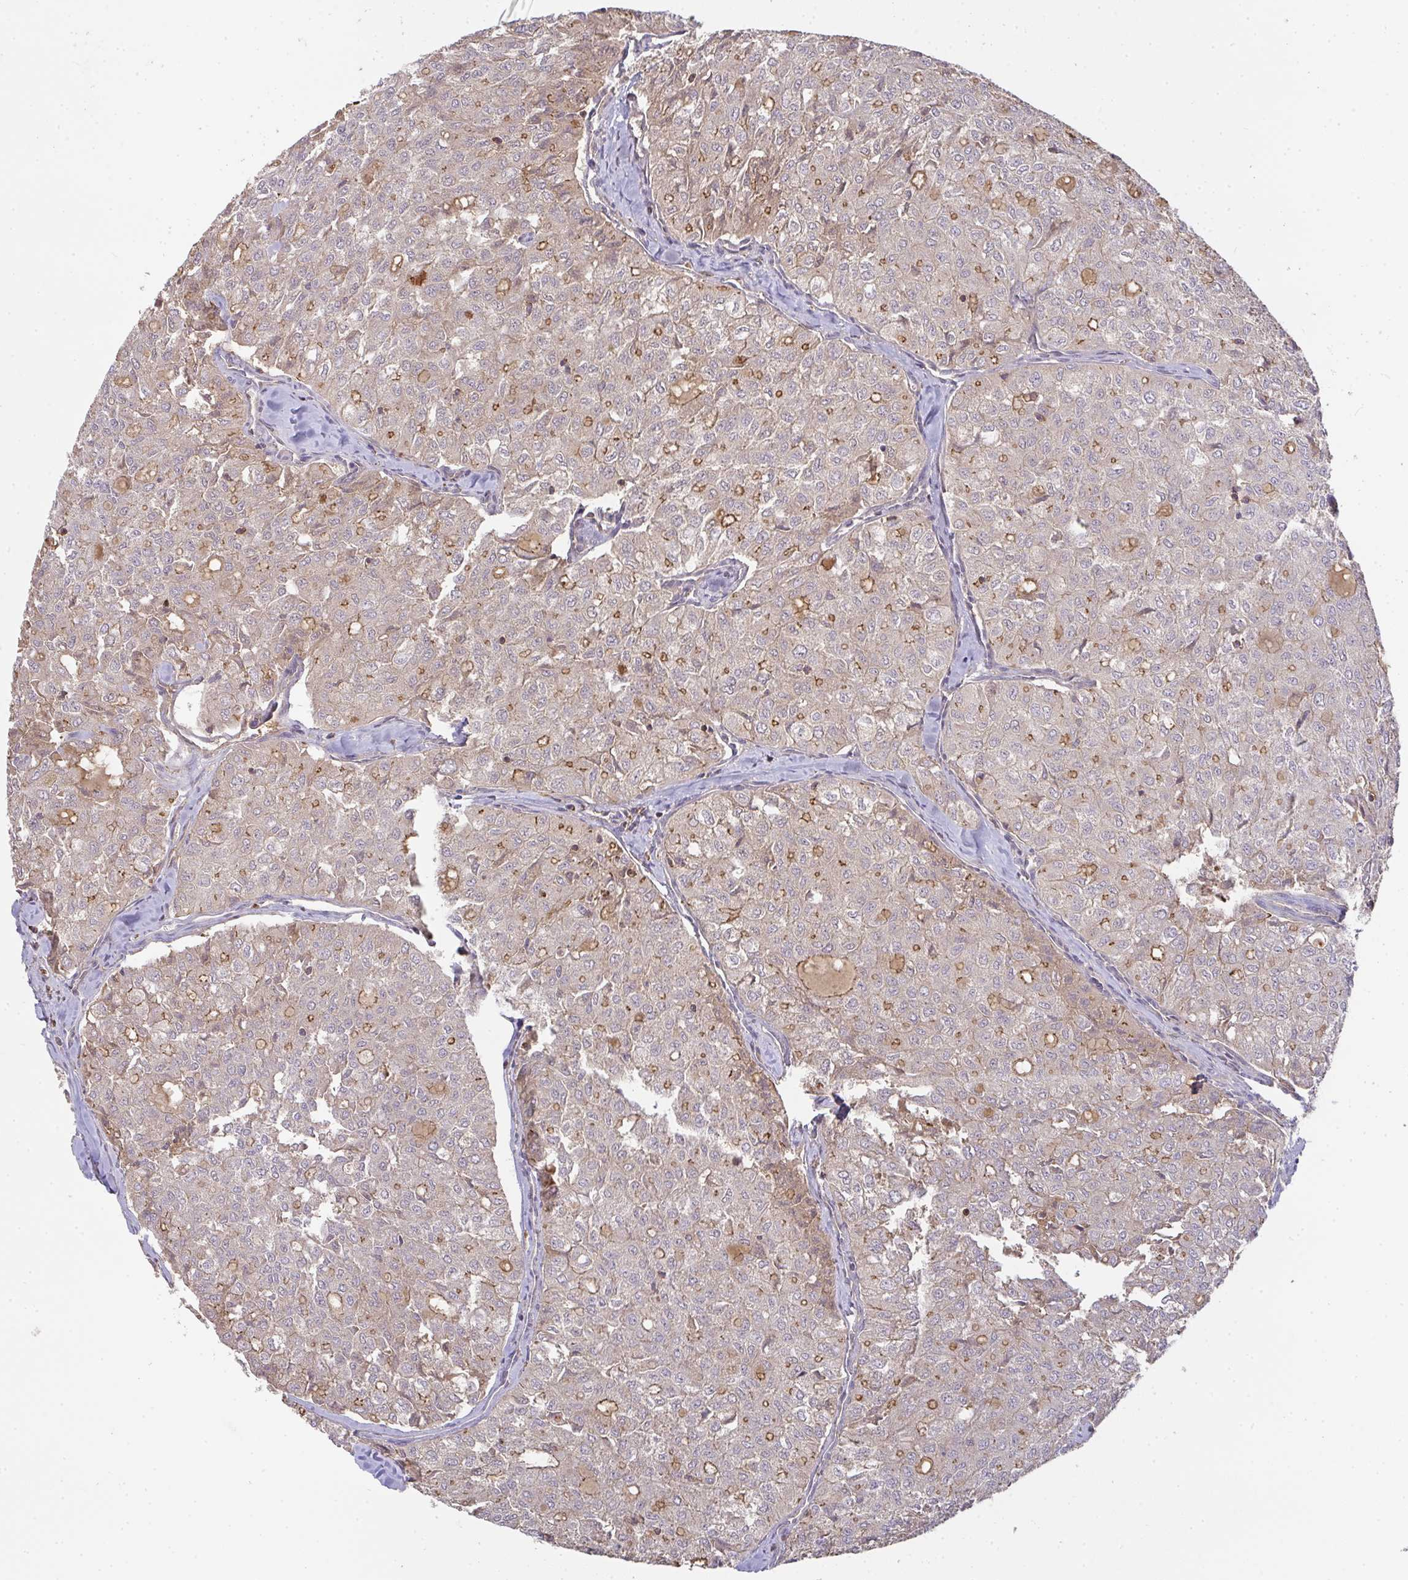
{"staining": {"intensity": "moderate", "quantity": "<25%", "location": "cytoplasmic/membranous"}, "tissue": "thyroid cancer", "cell_type": "Tumor cells", "image_type": "cancer", "snomed": [{"axis": "morphology", "description": "Follicular adenoma carcinoma, NOS"}, {"axis": "topography", "description": "Thyroid gland"}], "caption": "A brown stain highlights moderate cytoplasmic/membranous positivity of a protein in human thyroid cancer (follicular adenoma carcinoma) tumor cells.", "gene": "TNMD", "patient": {"sex": "male", "age": 75}}